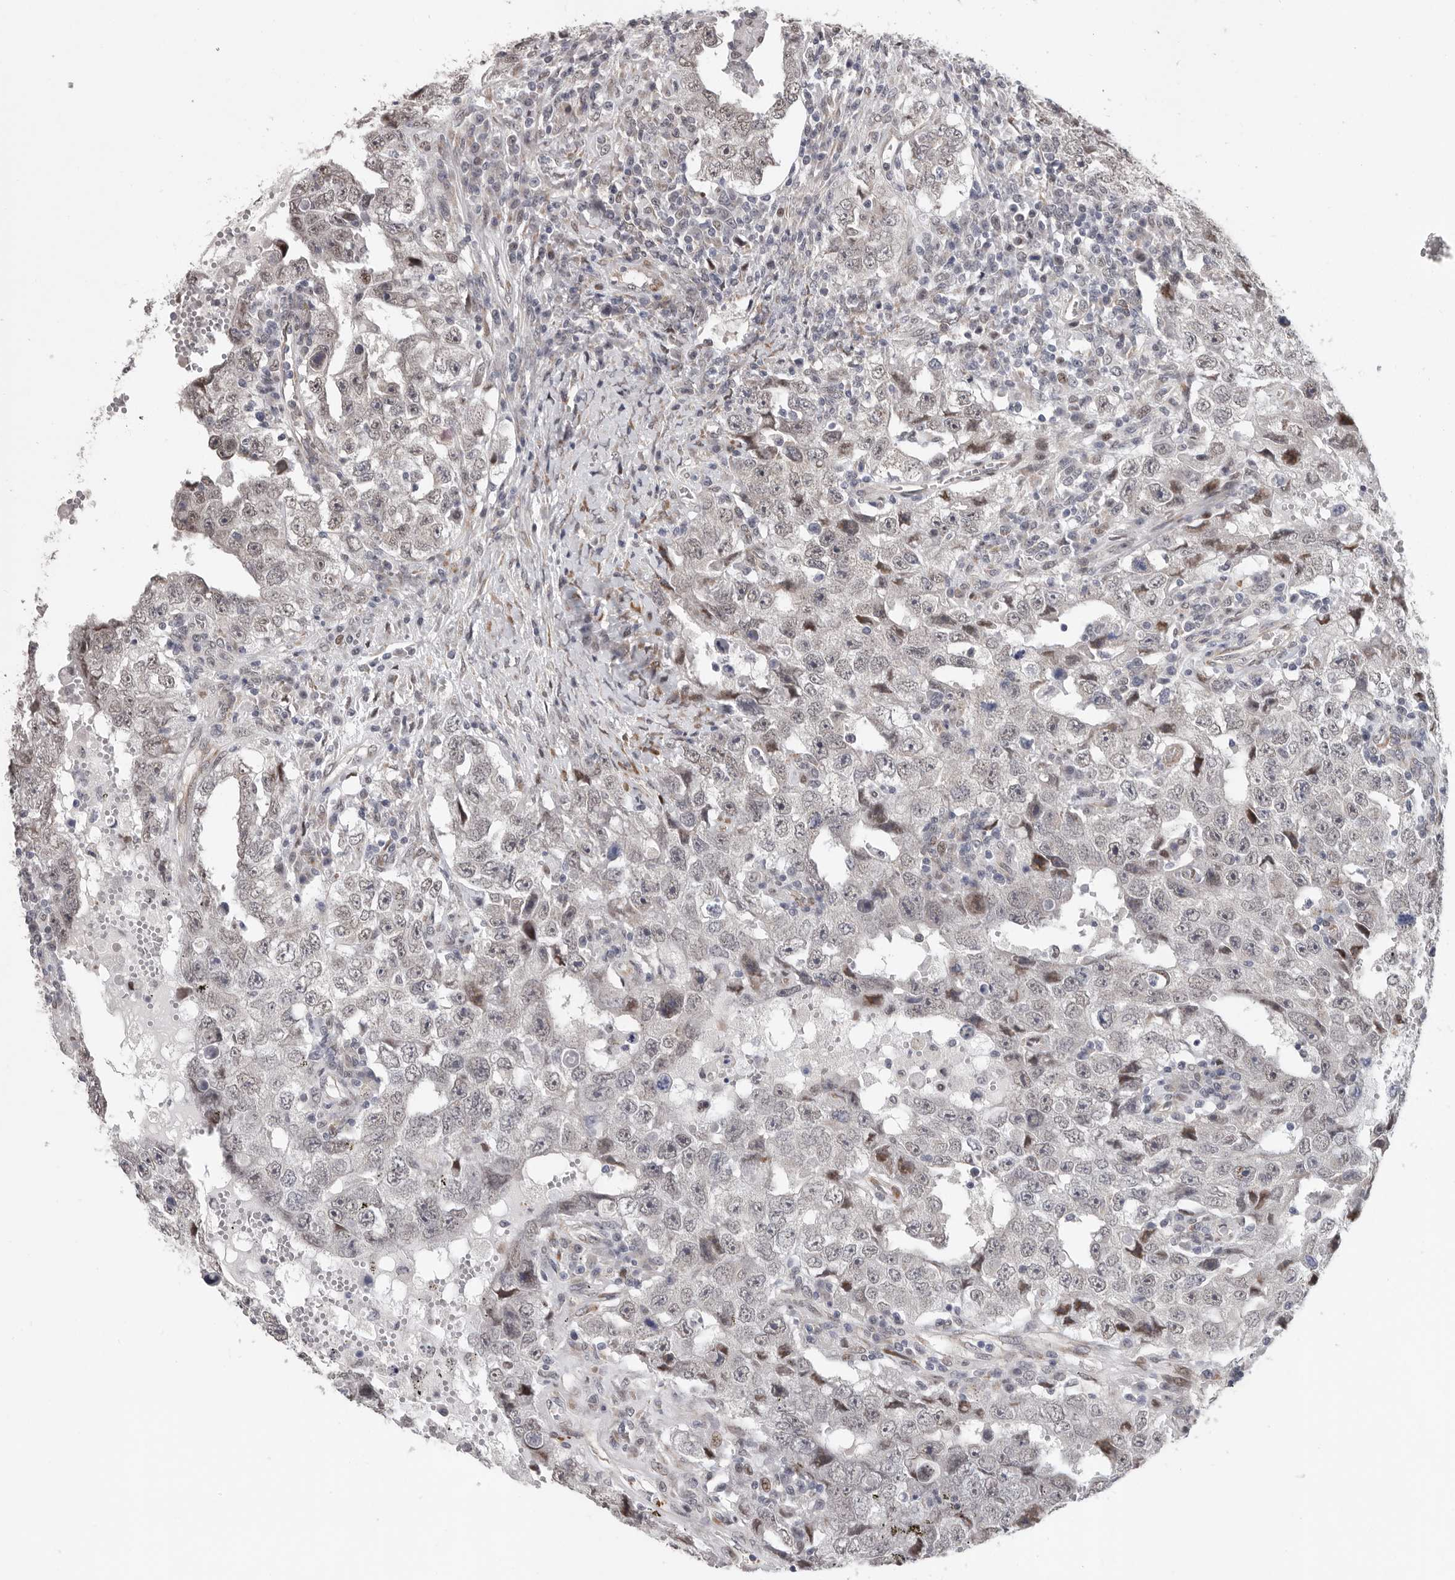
{"staining": {"intensity": "weak", "quantity": "<25%", "location": "nuclear"}, "tissue": "testis cancer", "cell_type": "Tumor cells", "image_type": "cancer", "snomed": [{"axis": "morphology", "description": "Carcinoma, Embryonal, NOS"}, {"axis": "topography", "description": "Testis"}], "caption": "Immunohistochemical staining of testis embryonal carcinoma shows no significant expression in tumor cells.", "gene": "RALGPS2", "patient": {"sex": "male", "age": 26}}